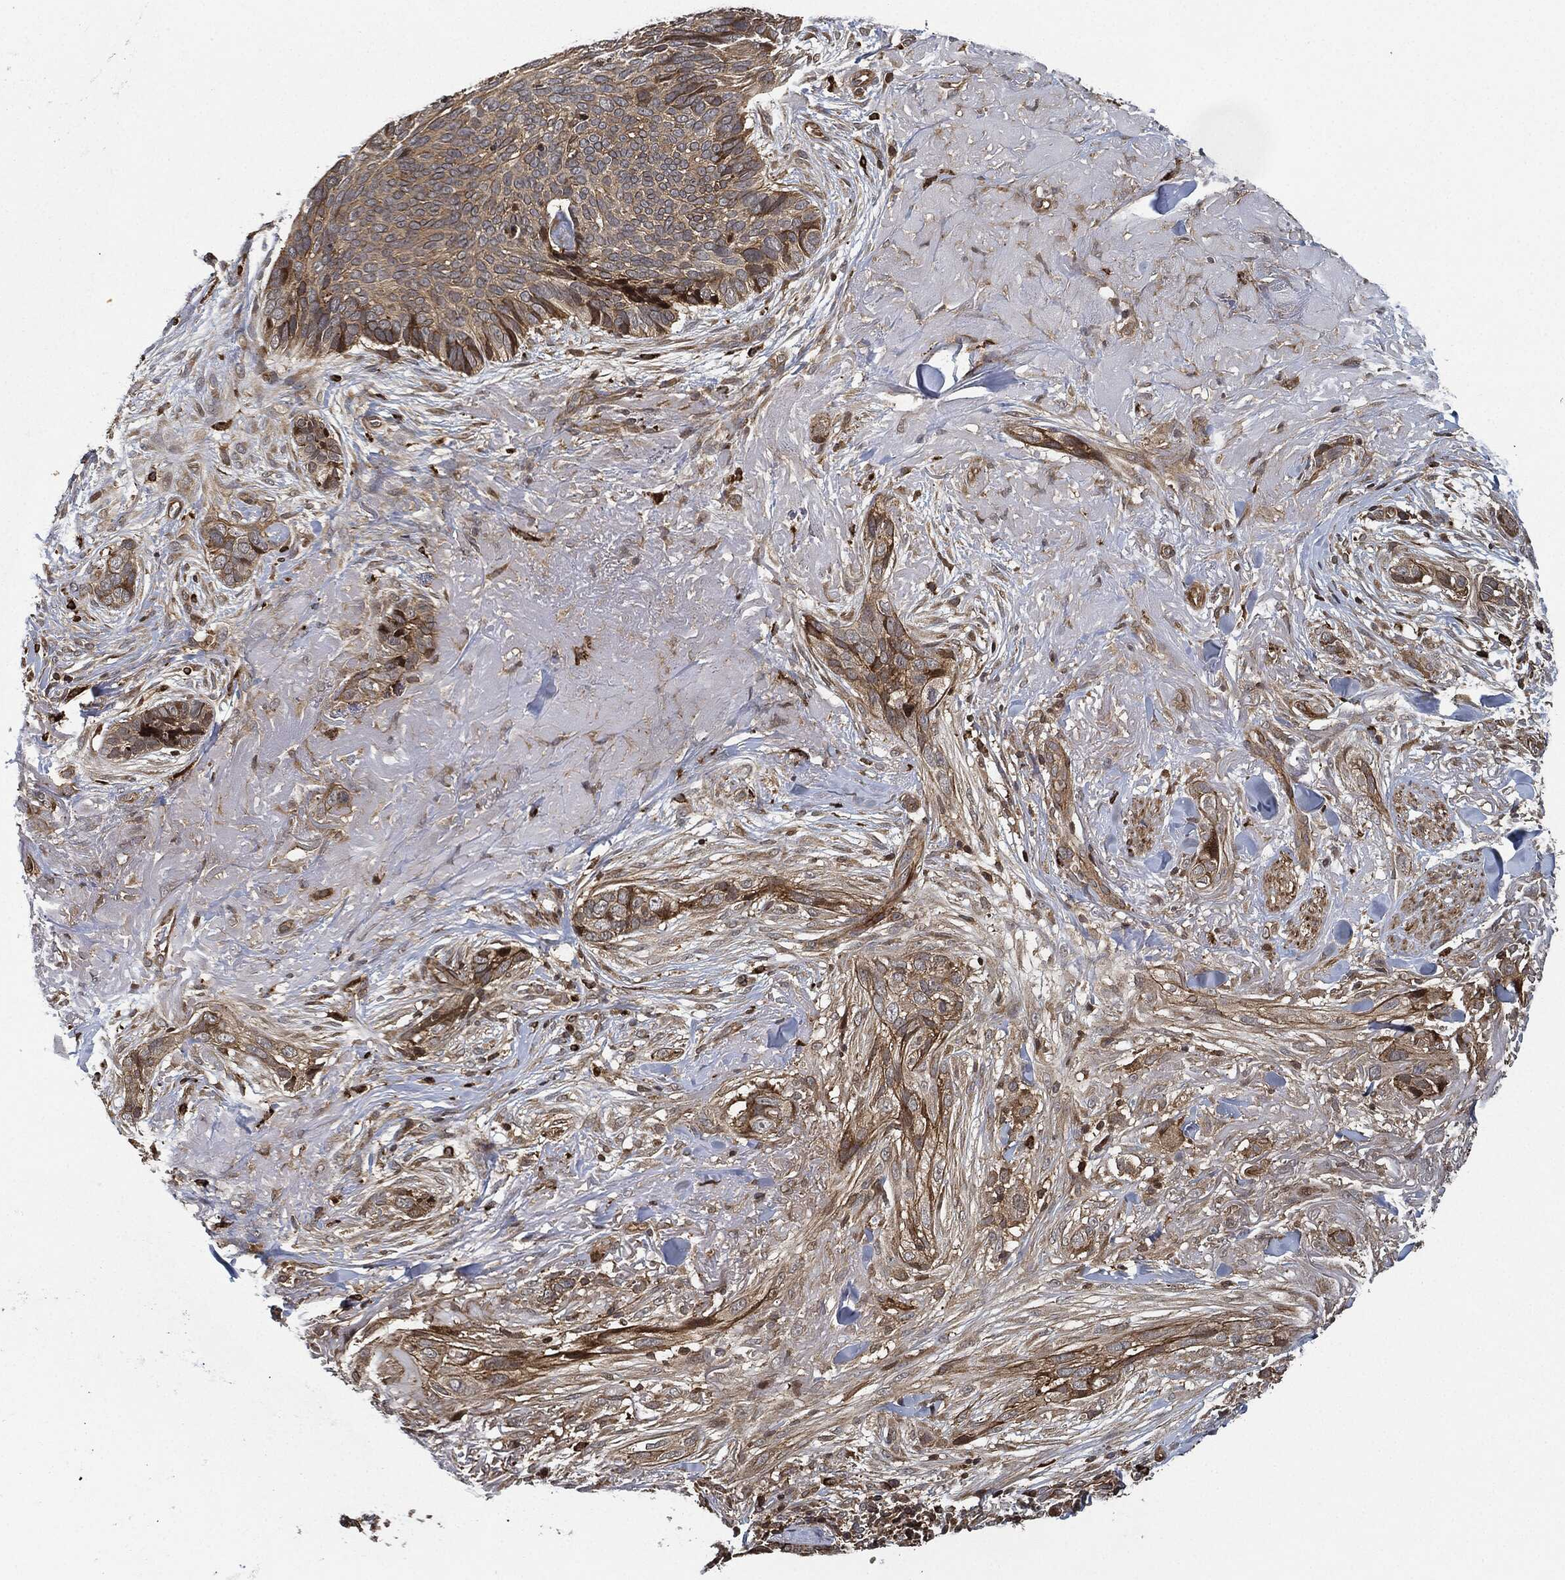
{"staining": {"intensity": "strong", "quantity": "<25%", "location": "cytoplasmic/membranous"}, "tissue": "skin cancer", "cell_type": "Tumor cells", "image_type": "cancer", "snomed": [{"axis": "morphology", "description": "Basal cell carcinoma"}, {"axis": "topography", "description": "Skin"}], "caption": "Approximately <25% of tumor cells in skin cancer reveal strong cytoplasmic/membranous protein positivity as visualized by brown immunohistochemical staining.", "gene": "MAP3K3", "patient": {"sex": "male", "age": 91}}